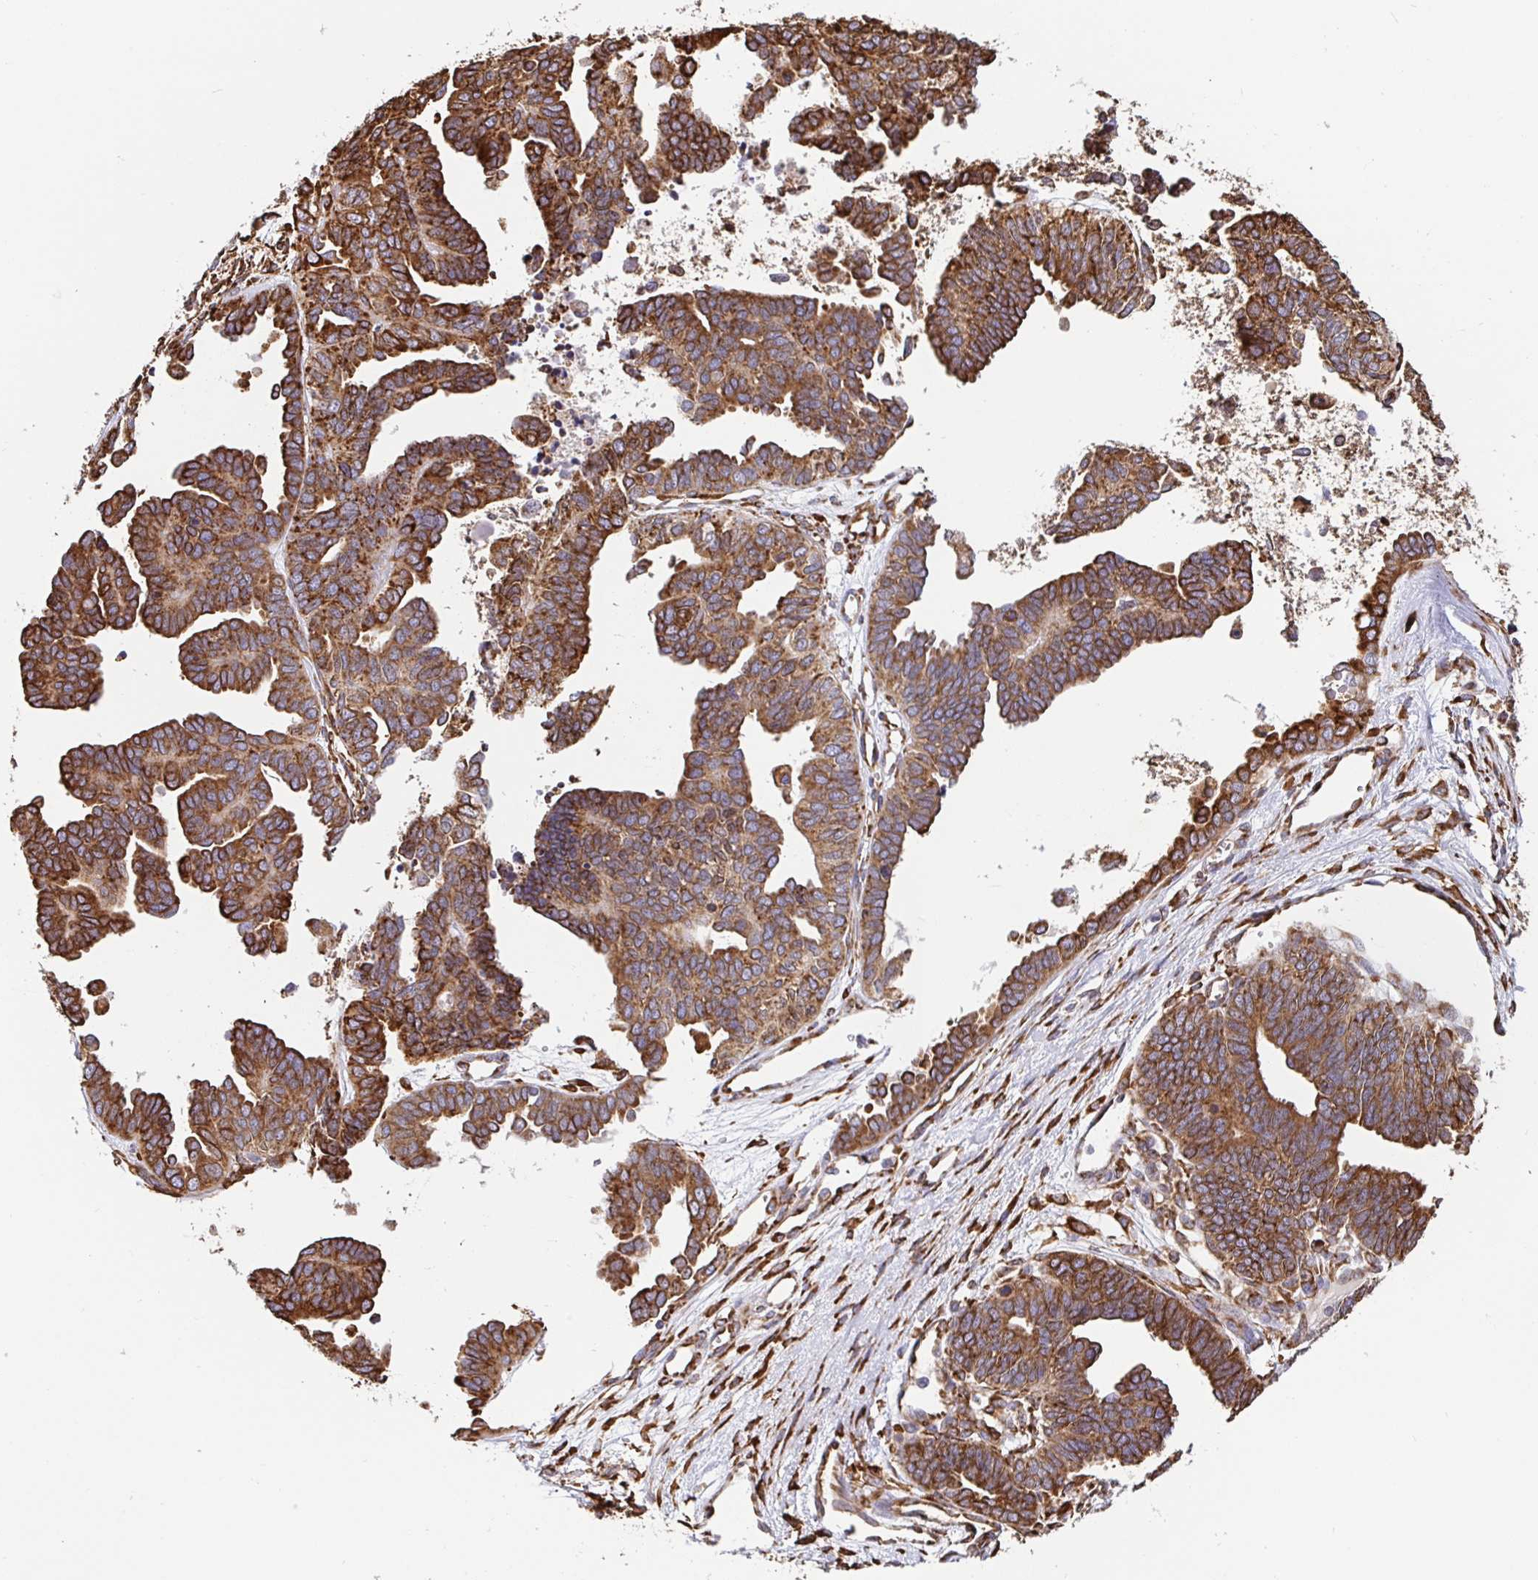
{"staining": {"intensity": "strong", "quantity": ">75%", "location": "cytoplasmic/membranous"}, "tissue": "ovarian cancer", "cell_type": "Tumor cells", "image_type": "cancer", "snomed": [{"axis": "morphology", "description": "Cystadenocarcinoma, serous, NOS"}, {"axis": "topography", "description": "Ovary"}], "caption": "Human ovarian cancer (serous cystadenocarcinoma) stained with a brown dye exhibits strong cytoplasmic/membranous positive positivity in approximately >75% of tumor cells.", "gene": "MAOA", "patient": {"sex": "female", "age": 51}}